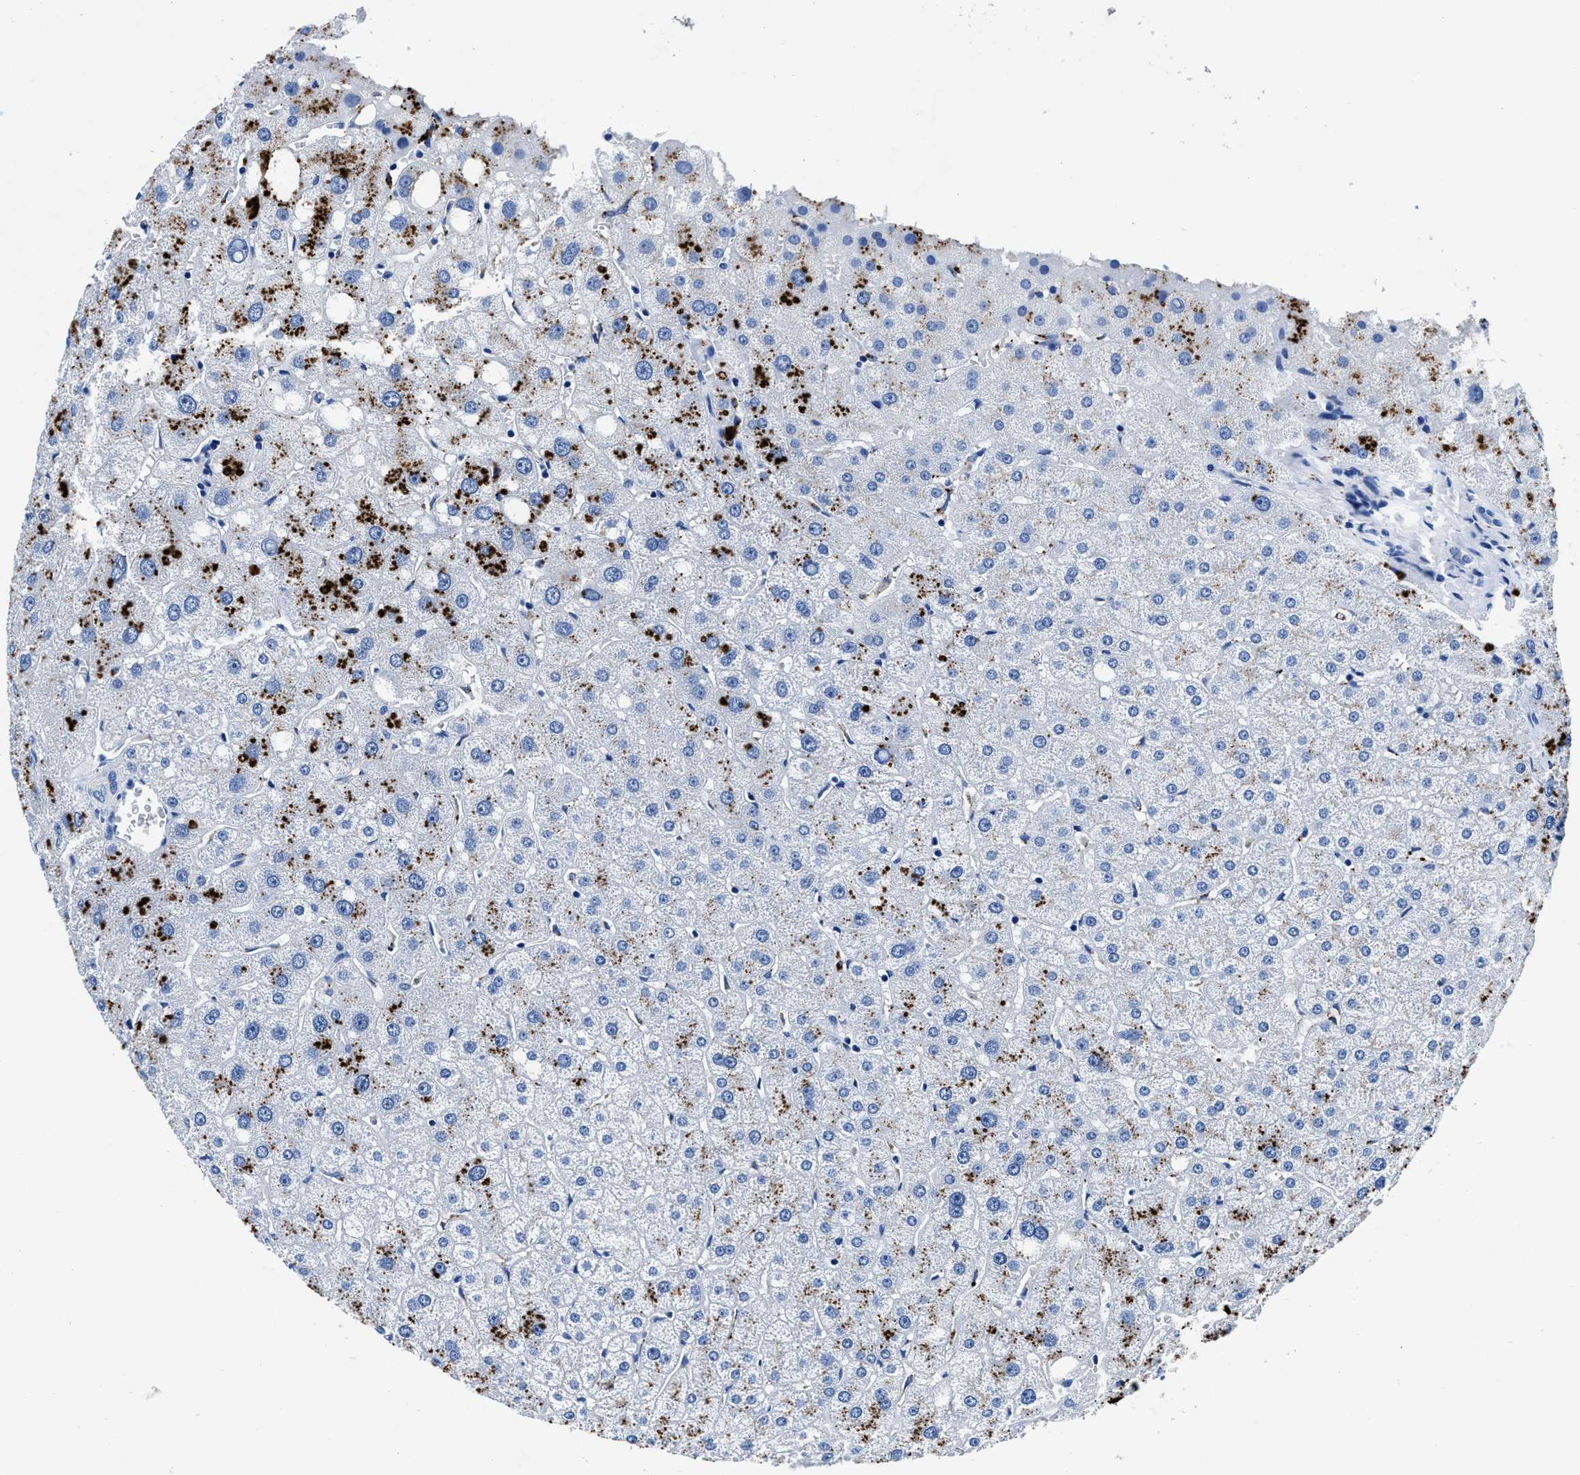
{"staining": {"intensity": "negative", "quantity": "none", "location": "none"}, "tissue": "liver", "cell_type": "Cholangiocytes", "image_type": "normal", "snomed": [{"axis": "morphology", "description": "Normal tissue, NOS"}, {"axis": "topography", "description": "Liver"}], "caption": "Cholangiocytes show no significant protein positivity in benign liver.", "gene": "OR14K1", "patient": {"sex": "male", "age": 73}}